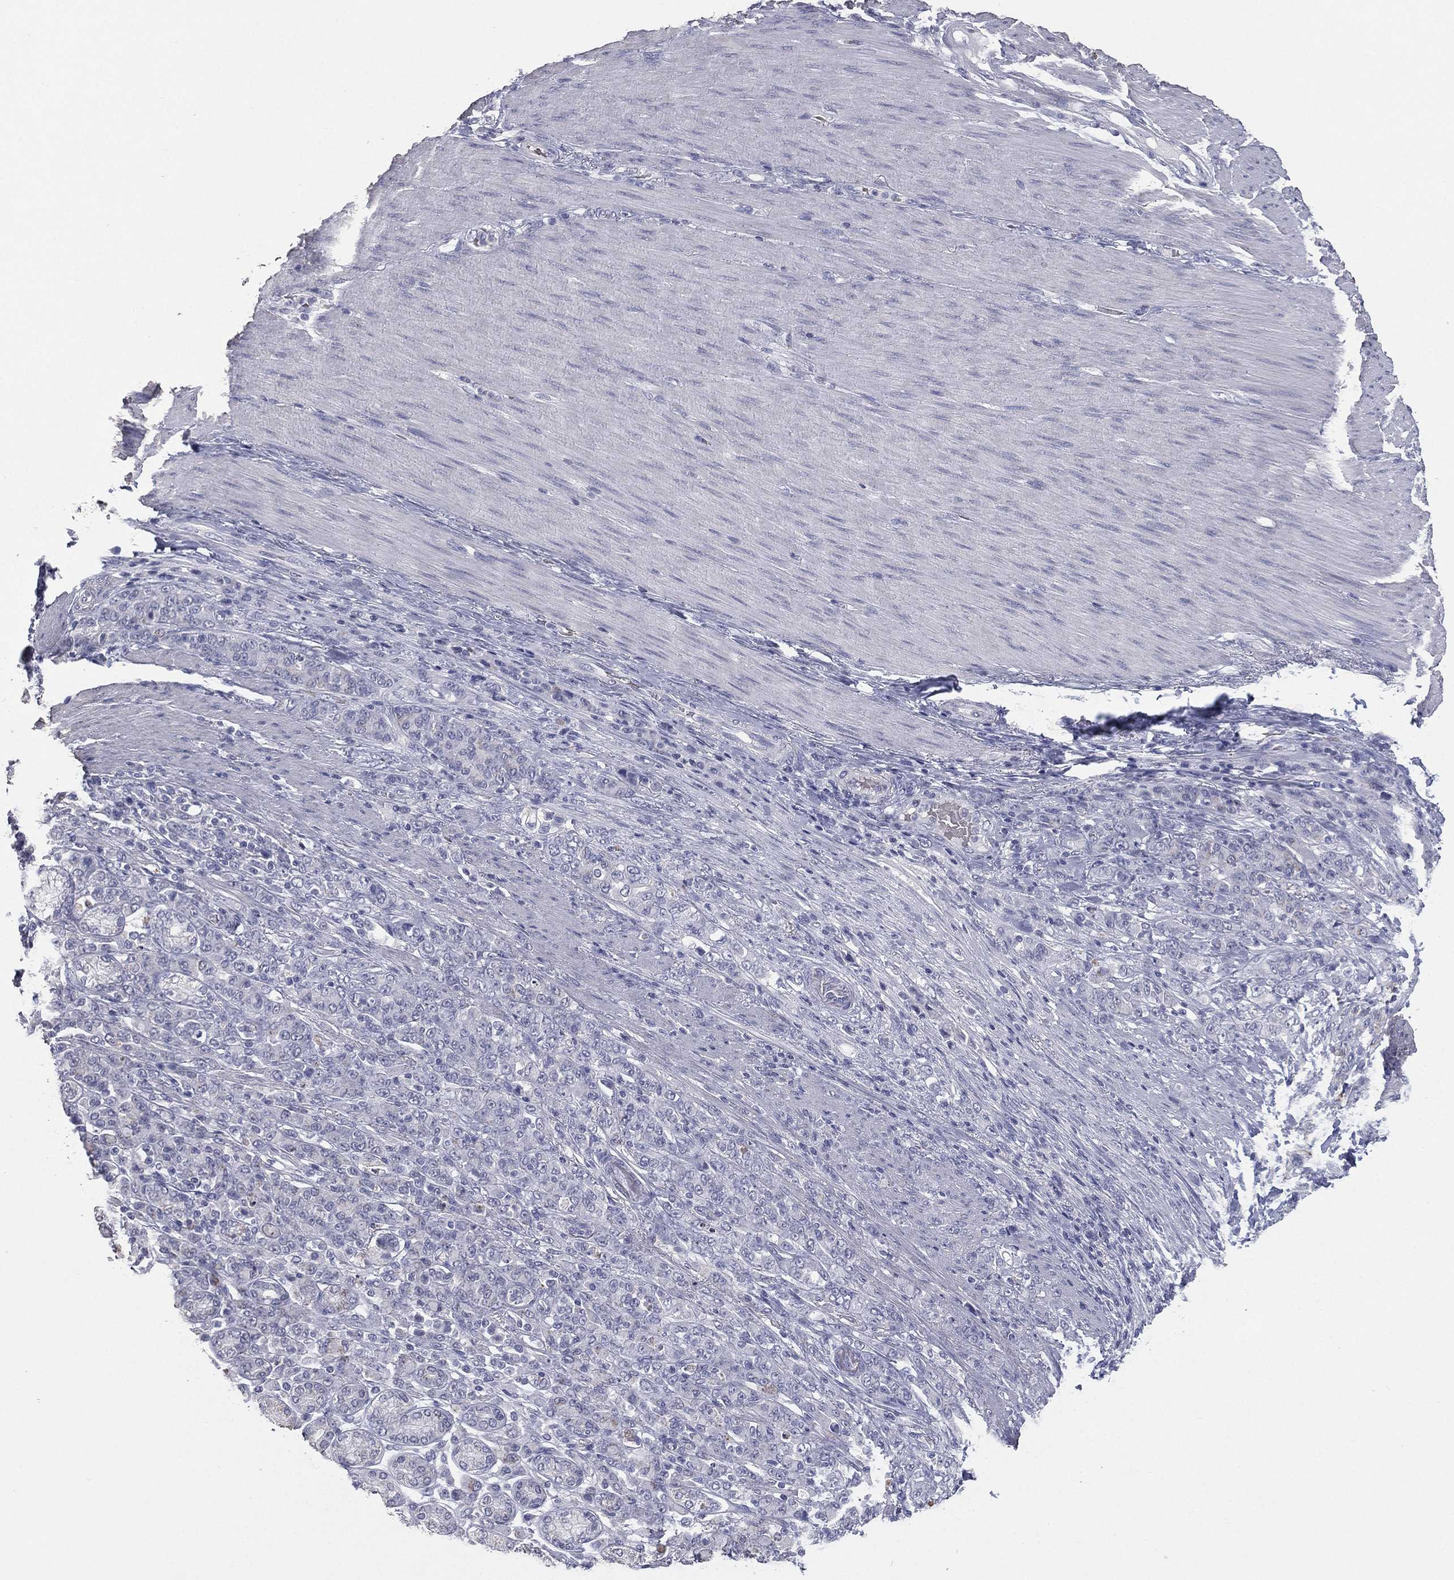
{"staining": {"intensity": "negative", "quantity": "none", "location": "none"}, "tissue": "stomach cancer", "cell_type": "Tumor cells", "image_type": "cancer", "snomed": [{"axis": "morphology", "description": "Normal tissue, NOS"}, {"axis": "morphology", "description": "Adenocarcinoma, NOS"}, {"axis": "topography", "description": "Stomach"}], "caption": "Immunohistochemistry (IHC) of stomach cancer demonstrates no expression in tumor cells.", "gene": "ESX1", "patient": {"sex": "female", "age": 79}}